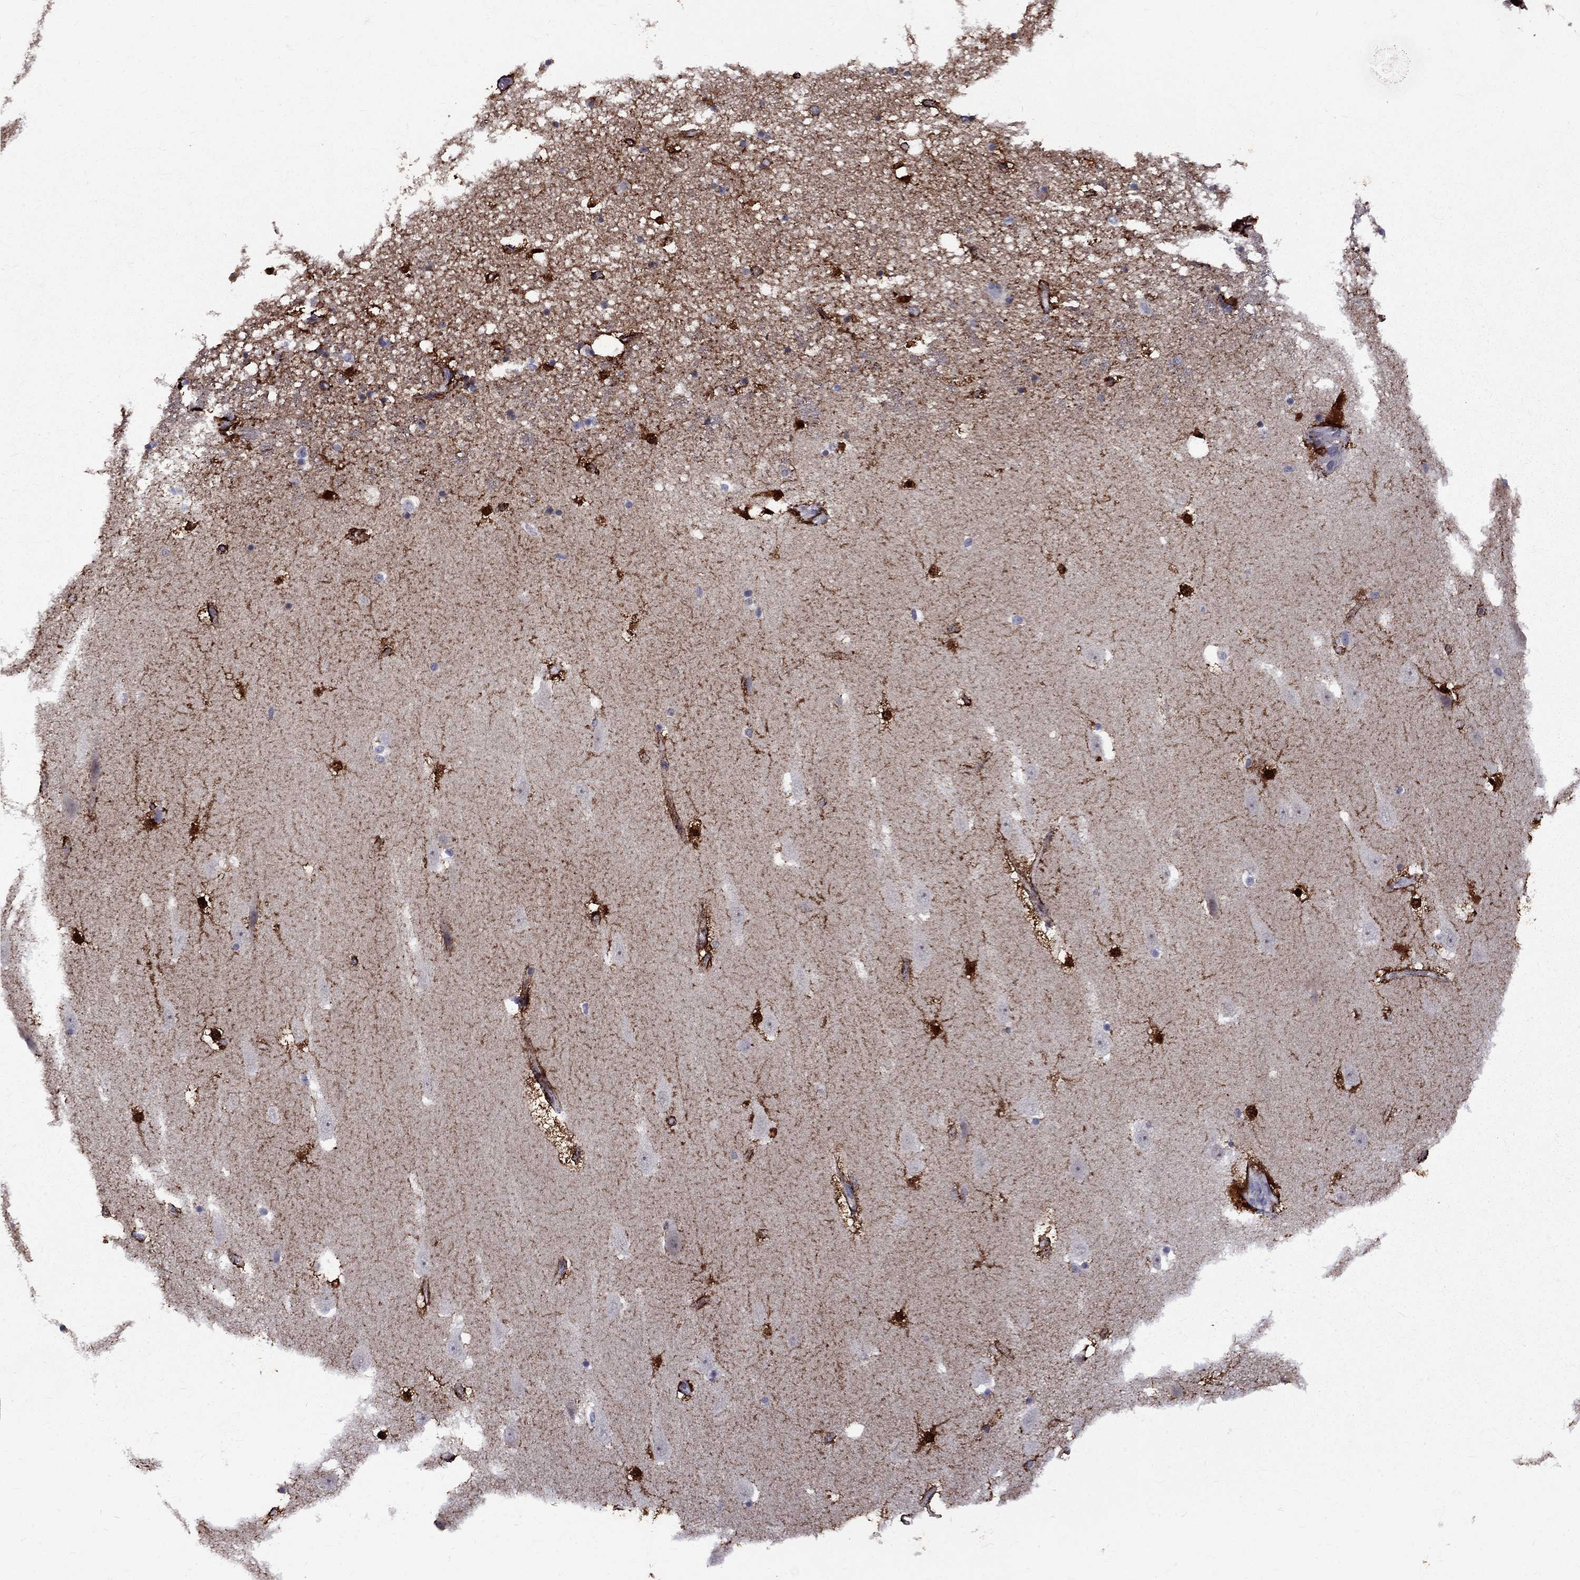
{"staining": {"intensity": "strong", "quantity": "25%-75%", "location": "cytoplasmic/membranous,nuclear"}, "tissue": "hippocampus", "cell_type": "Glial cells", "image_type": "normal", "snomed": [{"axis": "morphology", "description": "Normal tissue, NOS"}, {"axis": "topography", "description": "Hippocampus"}], "caption": "Immunohistochemical staining of normal human hippocampus demonstrates strong cytoplasmic/membranous,nuclear protein staining in about 25%-75% of glial cells.", "gene": "SNTA1", "patient": {"sex": "male", "age": 49}}